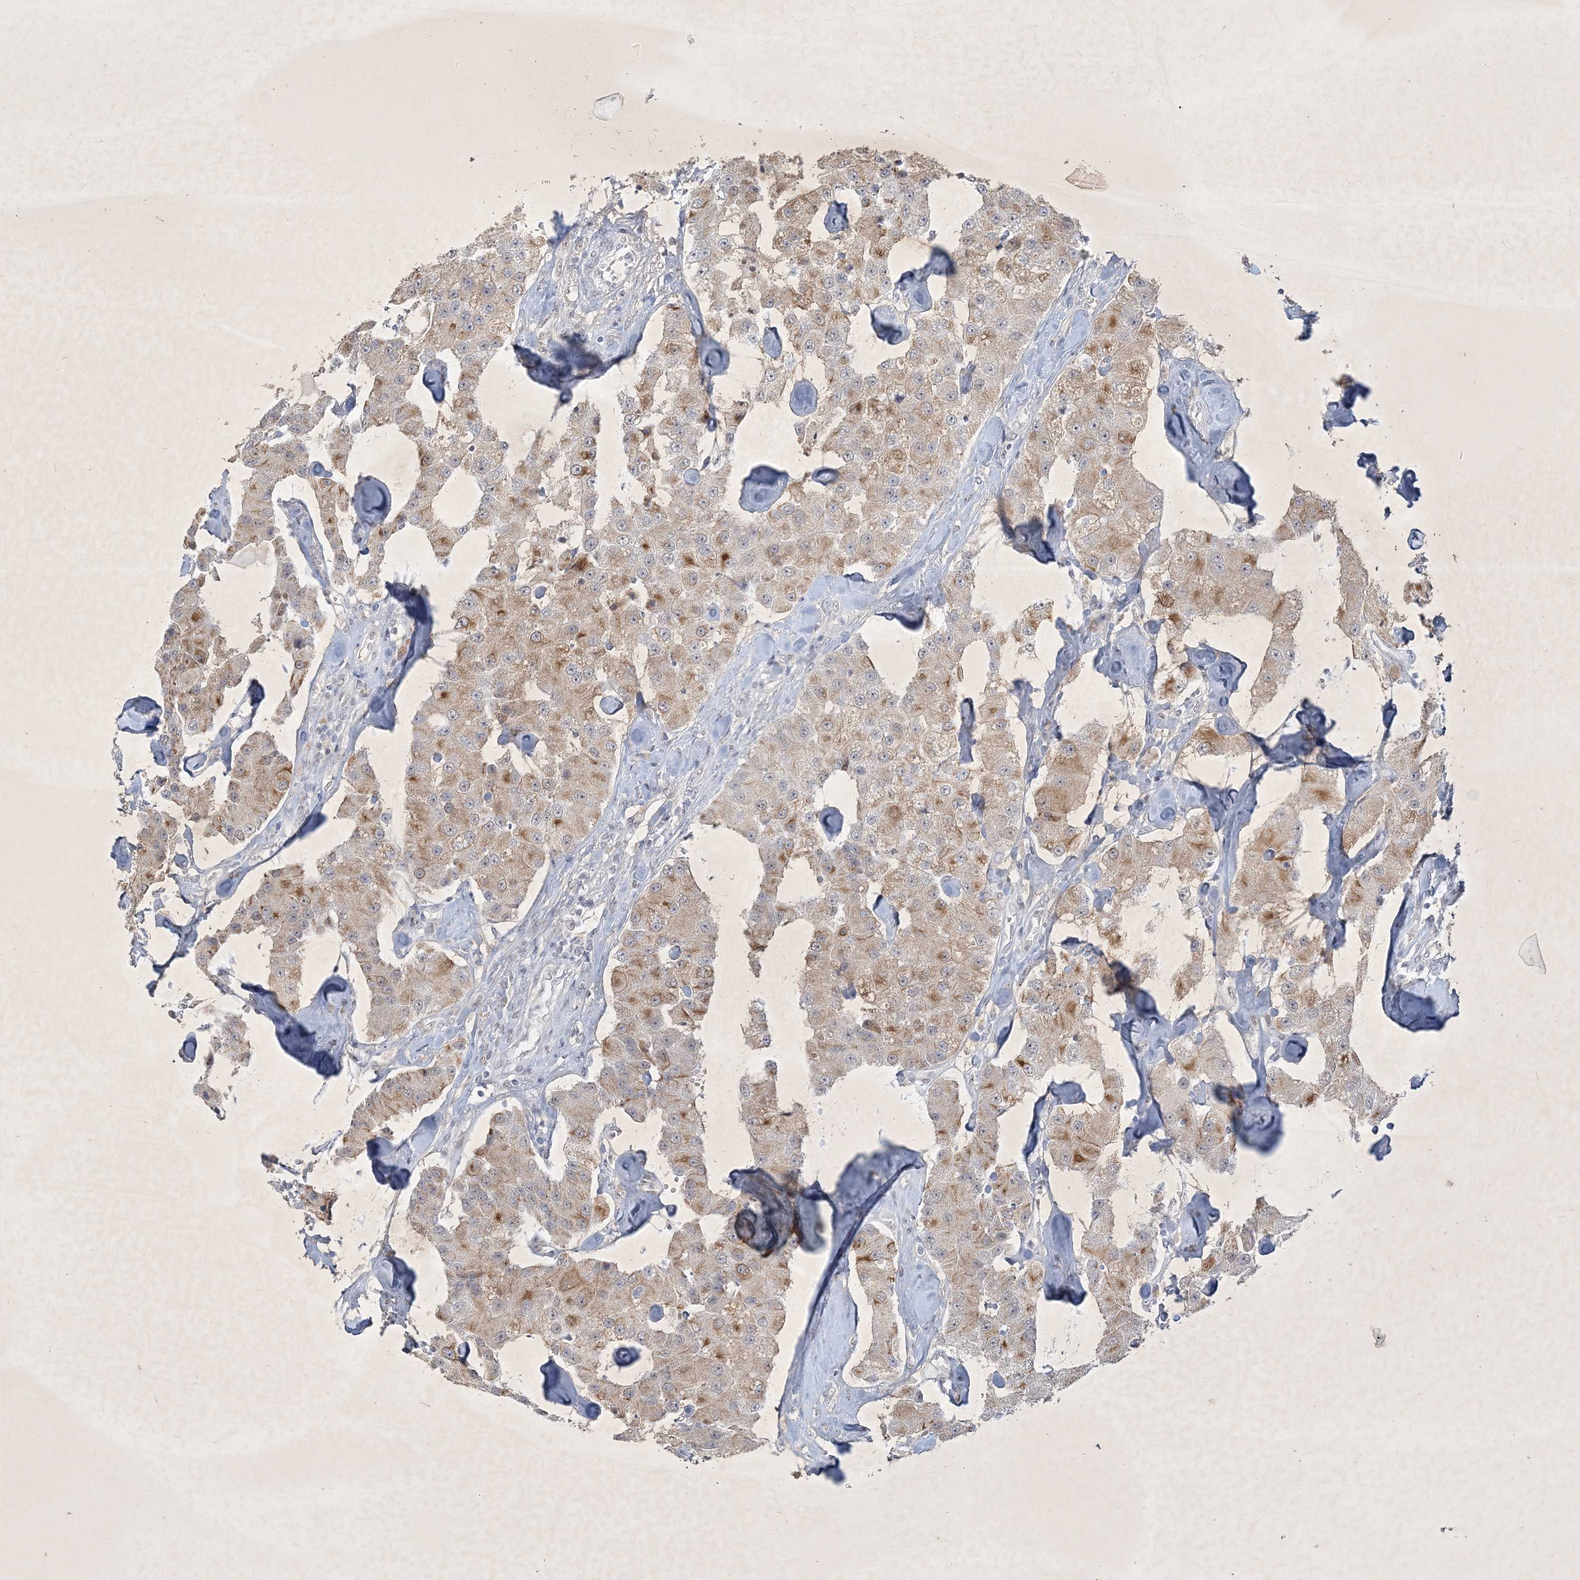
{"staining": {"intensity": "moderate", "quantity": "25%-75%", "location": "cytoplasmic/membranous"}, "tissue": "carcinoid", "cell_type": "Tumor cells", "image_type": "cancer", "snomed": [{"axis": "morphology", "description": "Carcinoid, malignant, NOS"}, {"axis": "topography", "description": "Pancreas"}], "caption": "This is an image of IHC staining of carcinoid (malignant), which shows moderate staining in the cytoplasmic/membranous of tumor cells.", "gene": "ZBTB9", "patient": {"sex": "male", "age": 41}}